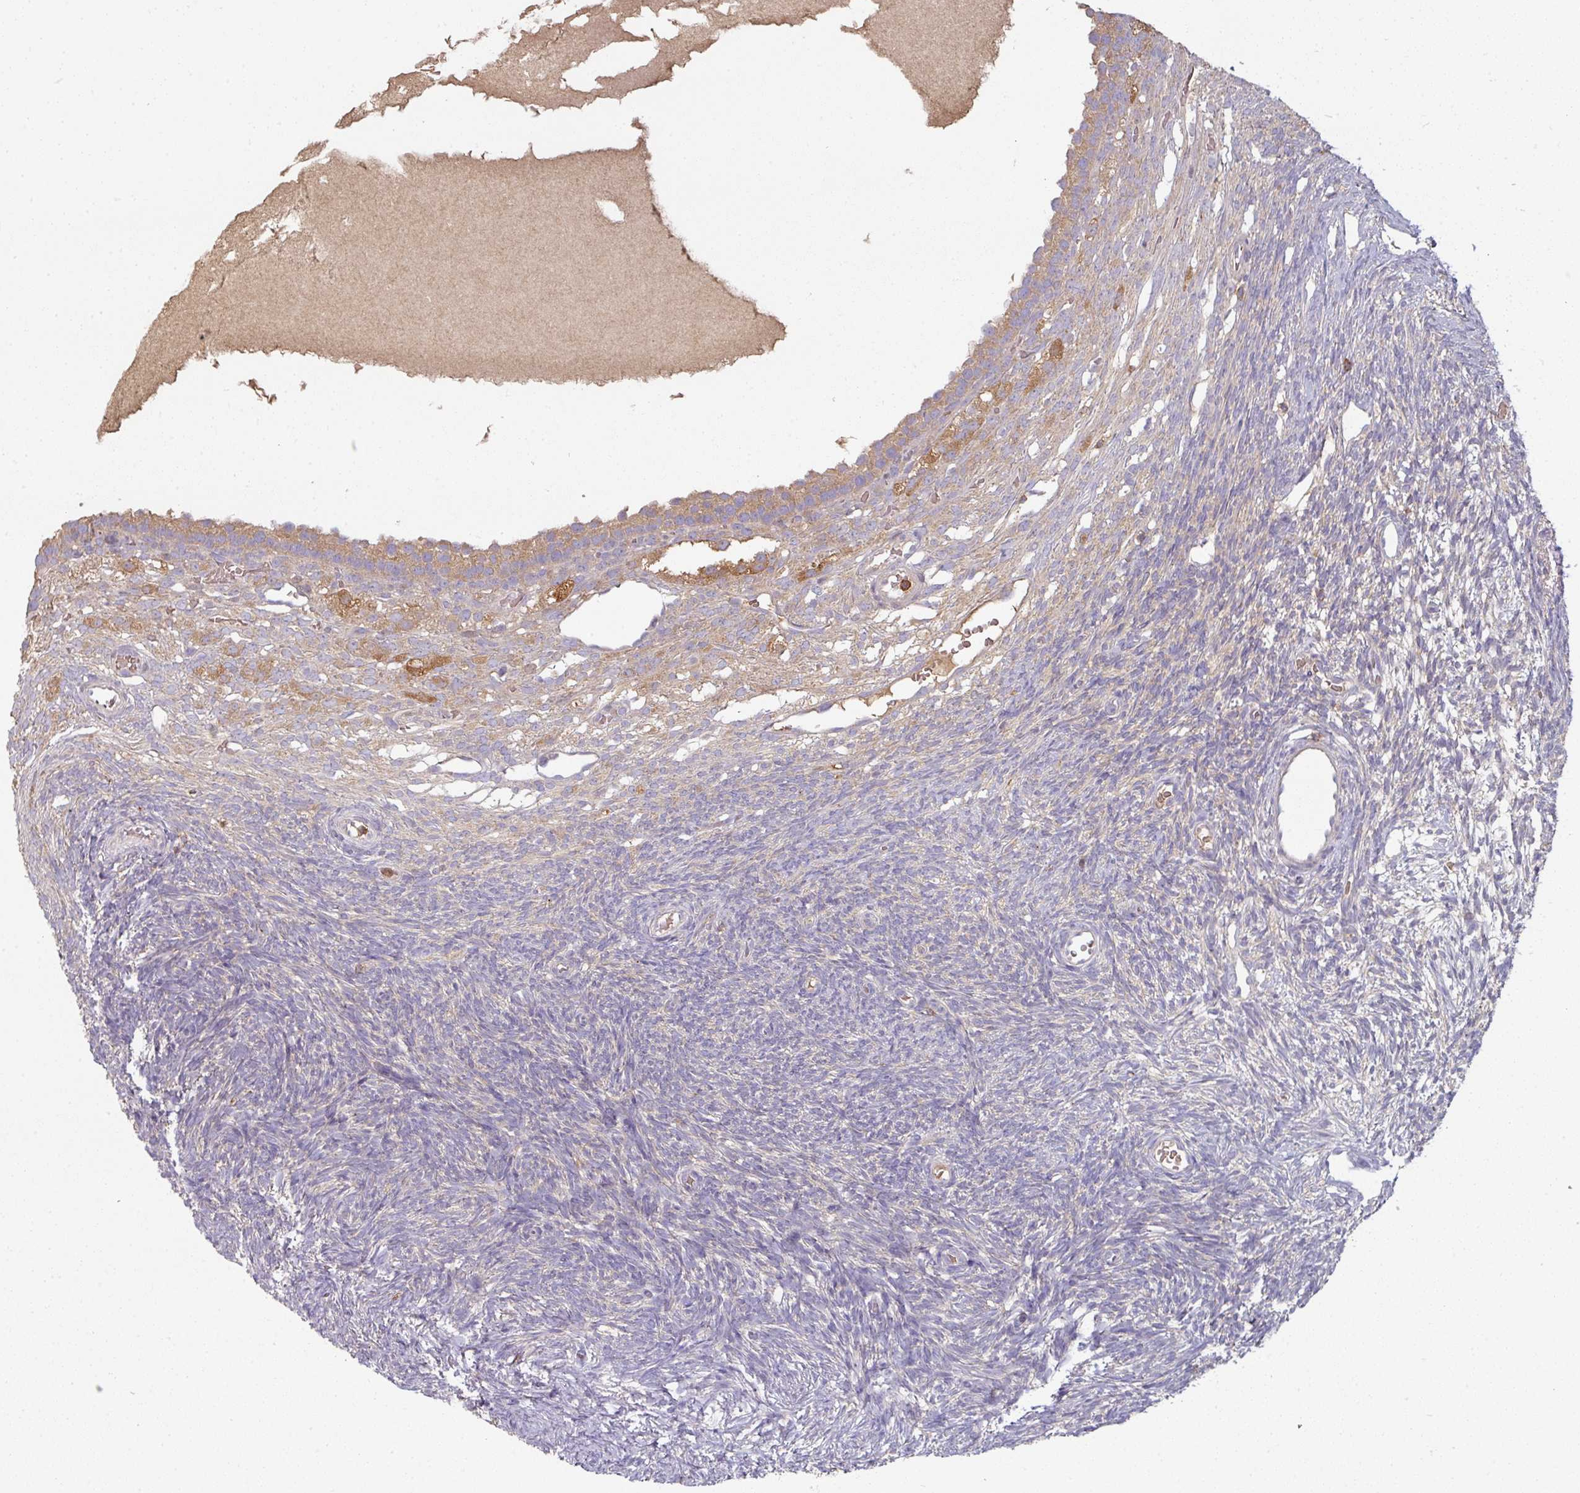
{"staining": {"intensity": "negative", "quantity": "none", "location": "none"}, "tissue": "ovary", "cell_type": "Follicle cells", "image_type": "normal", "snomed": [{"axis": "morphology", "description": "Normal tissue, NOS"}, {"axis": "topography", "description": "Ovary"}], "caption": "Micrograph shows no significant protein staining in follicle cells of normal ovary.", "gene": "CD3G", "patient": {"sex": "female", "age": 39}}